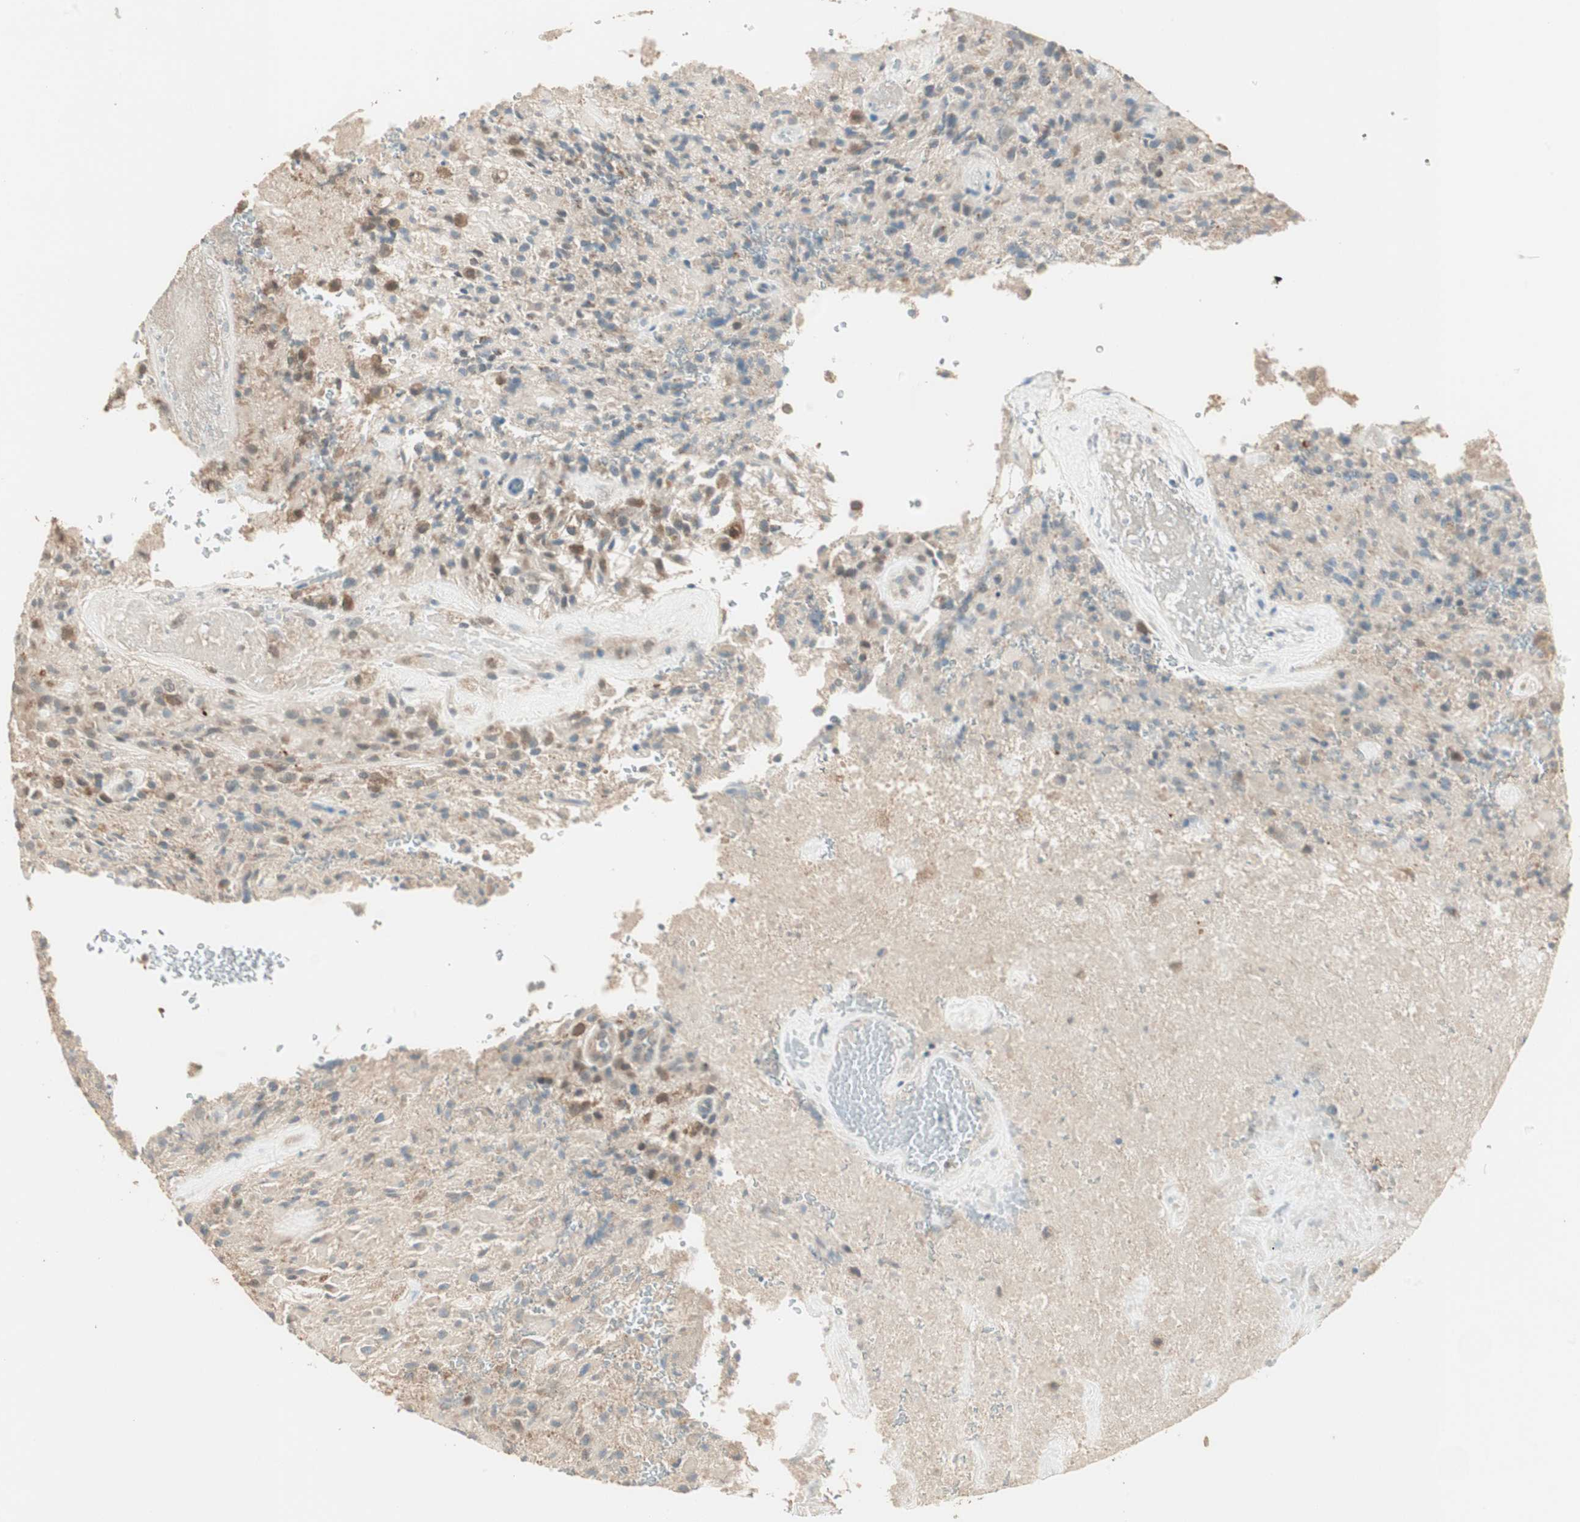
{"staining": {"intensity": "weak", "quantity": "<25%", "location": "cytoplasmic/membranous"}, "tissue": "glioma", "cell_type": "Tumor cells", "image_type": "cancer", "snomed": [{"axis": "morphology", "description": "Glioma, malignant, High grade"}, {"axis": "topography", "description": "Brain"}], "caption": "An IHC photomicrograph of high-grade glioma (malignant) is shown. There is no staining in tumor cells of high-grade glioma (malignant).", "gene": "TRIM21", "patient": {"sex": "male", "age": 71}}